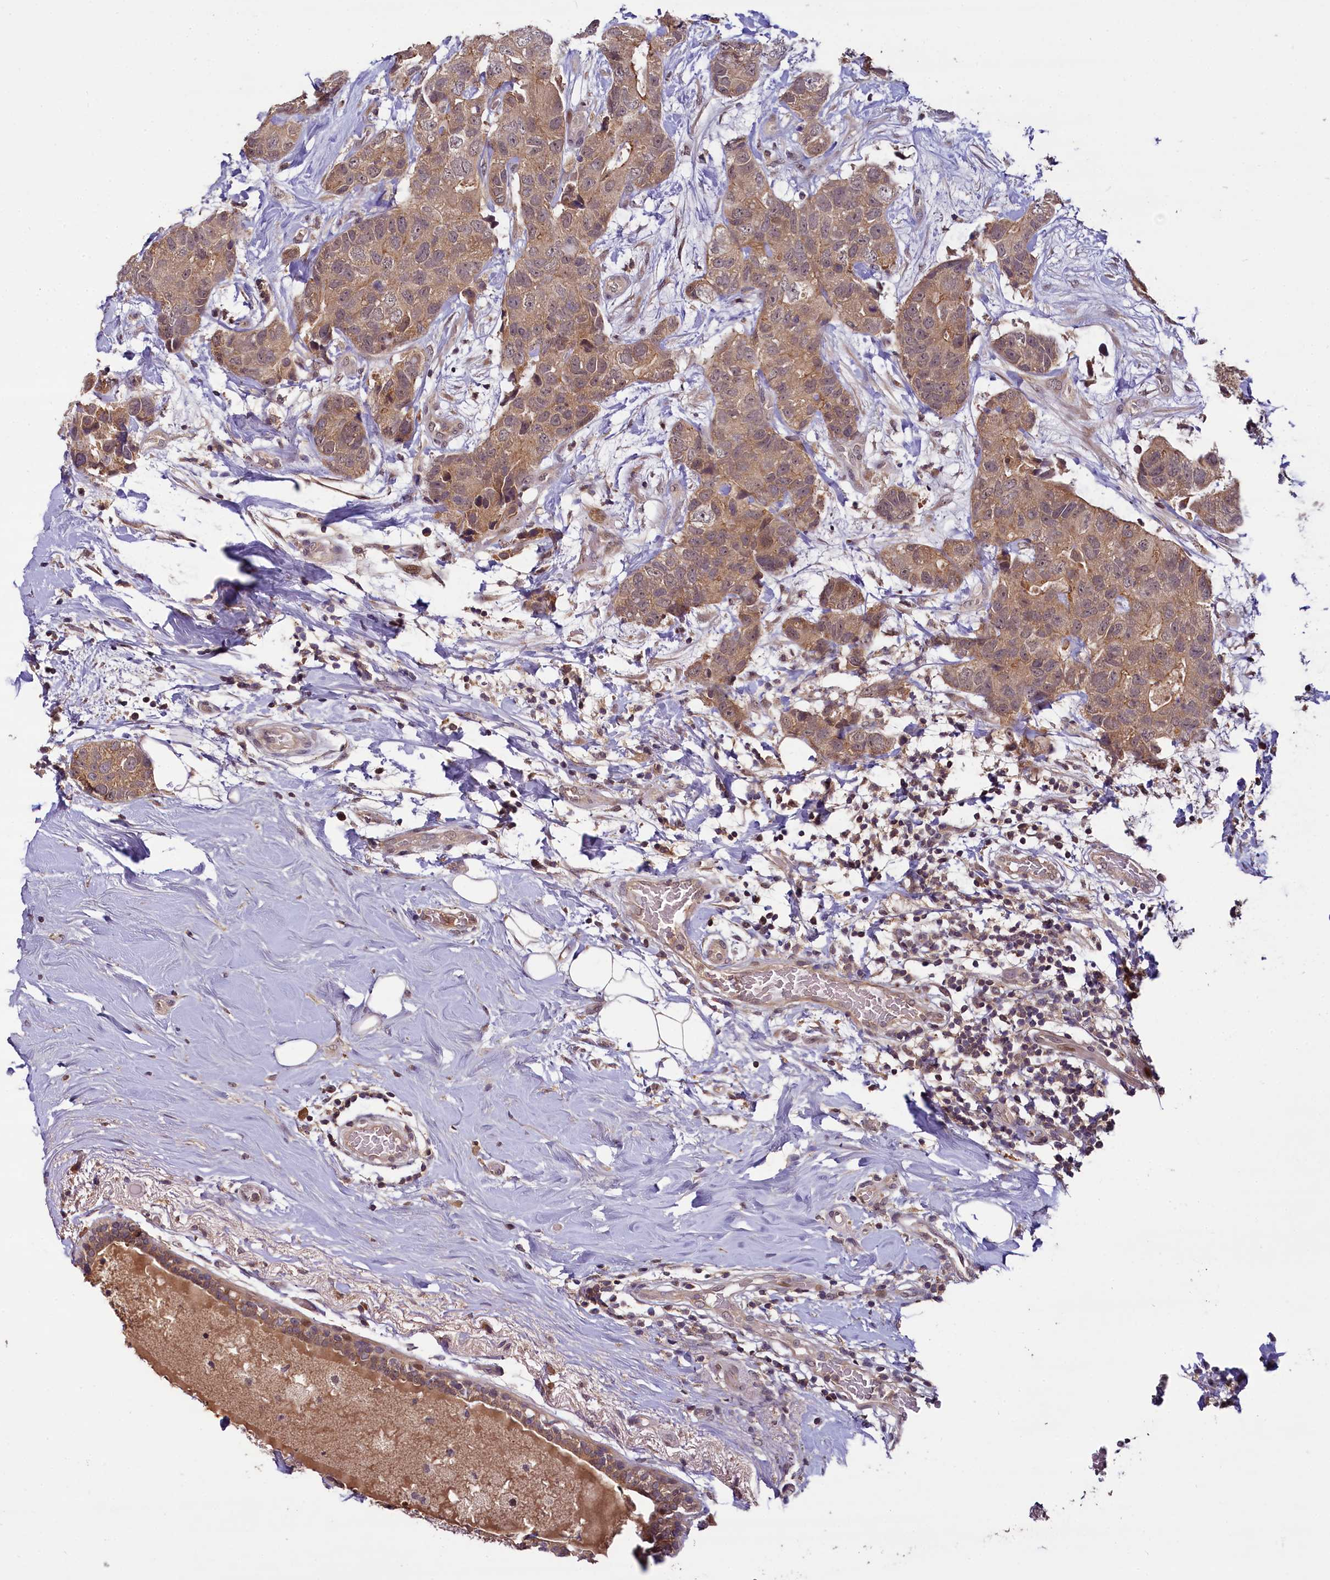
{"staining": {"intensity": "moderate", "quantity": ">75%", "location": "cytoplasmic/membranous"}, "tissue": "breast cancer", "cell_type": "Tumor cells", "image_type": "cancer", "snomed": [{"axis": "morphology", "description": "Duct carcinoma"}, {"axis": "topography", "description": "Breast"}], "caption": "Immunohistochemistry photomicrograph of neoplastic tissue: breast cancer (infiltrating ductal carcinoma) stained using IHC exhibits medium levels of moderate protein expression localized specifically in the cytoplasmic/membranous of tumor cells, appearing as a cytoplasmic/membranous brown color.", "gene": "TMEM39A", "patient": {"sex": "female", "age": 62}}